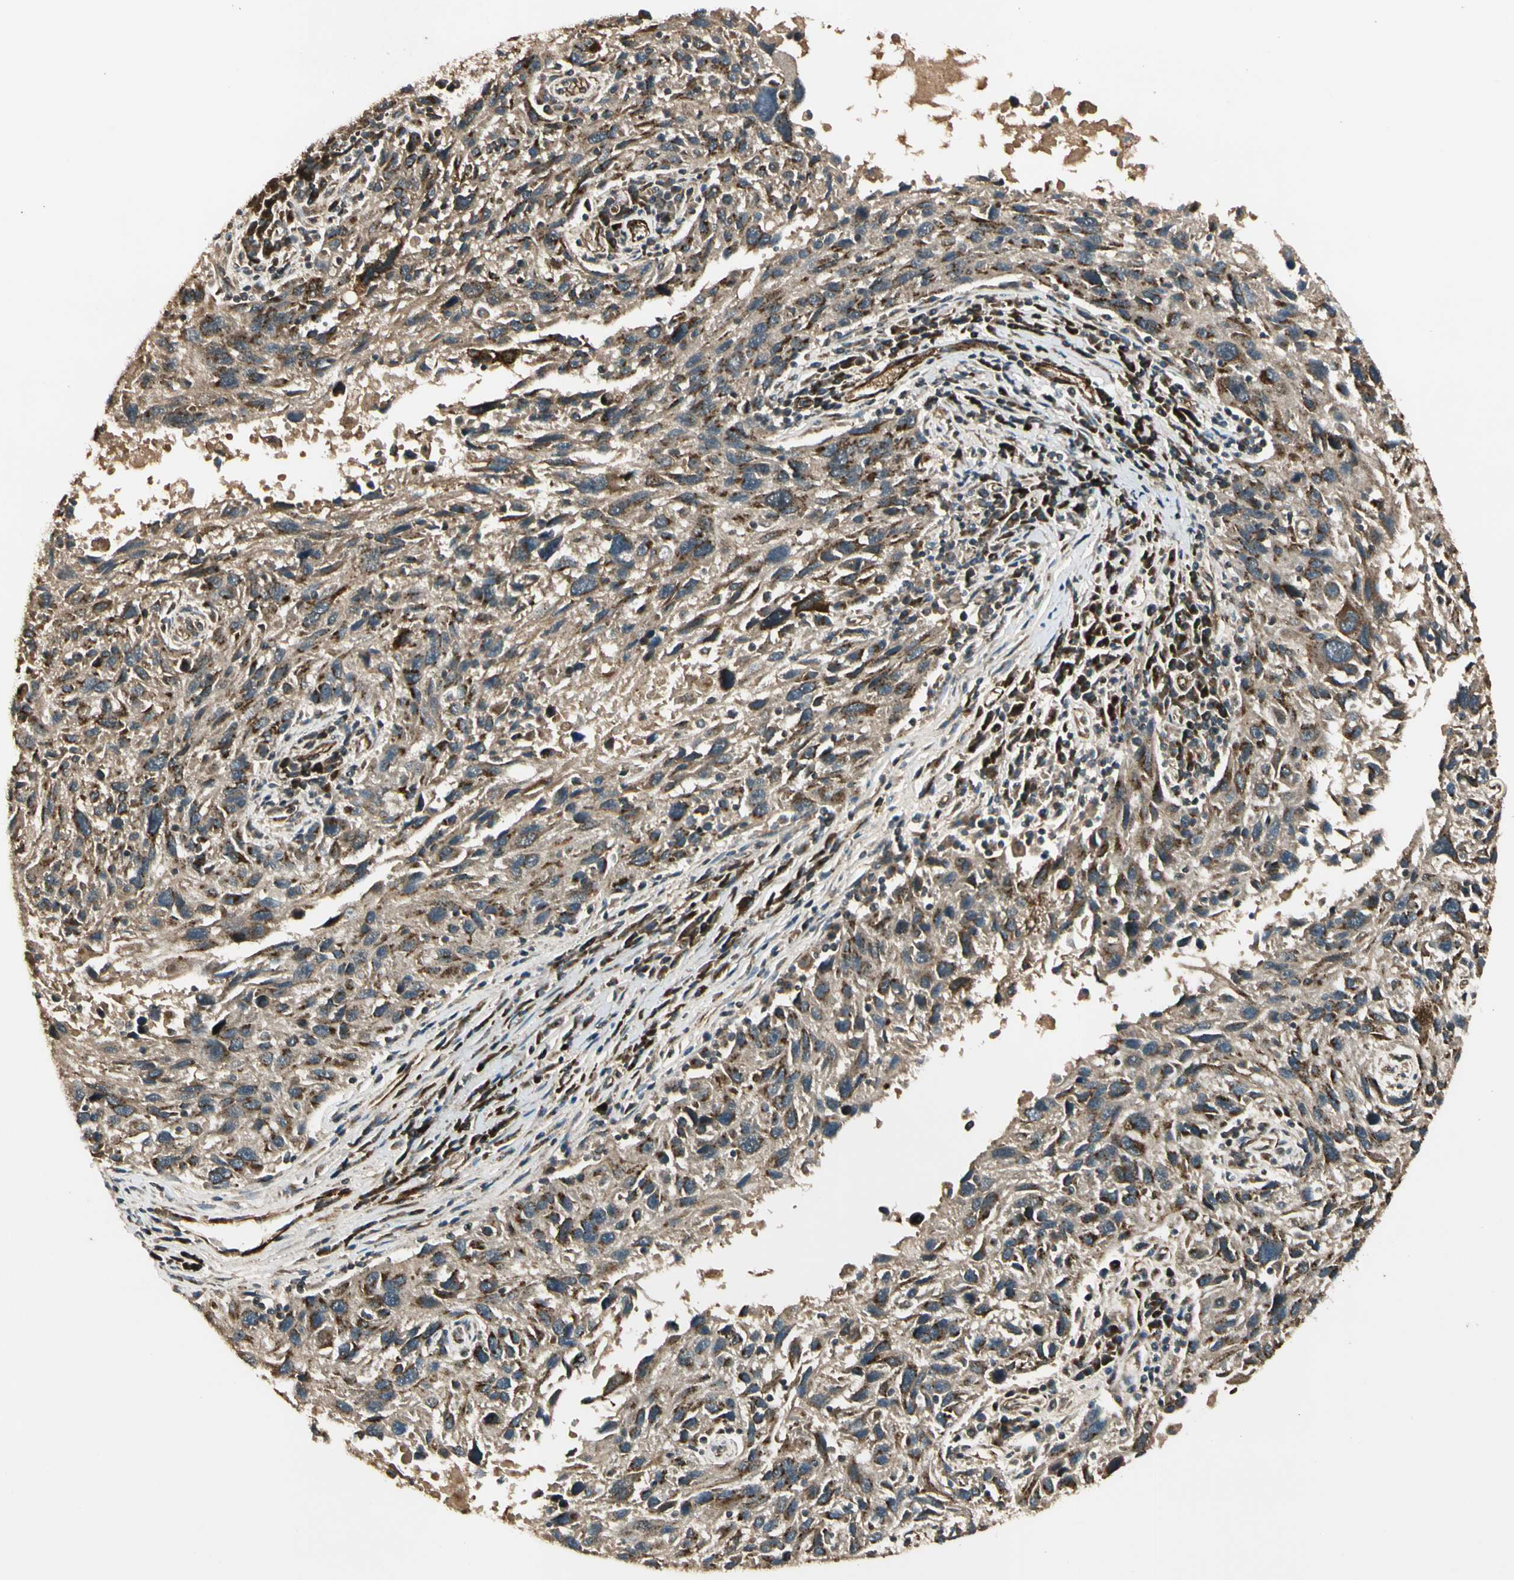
{"staining": {"intensity": "moderate", "quantity": "25%-75%", "location": "cytoplasmic/membranous"}, "tissue": "melanoma", "cell_type": "Tumor cells", "image_type": "cancer", "snomed": [{"axis": "morphology", "description": "Malignant melanoma, NOS"}, {"axis": "topography", "description": "Skin"}], "caption": "Melanoma stained for a protein exhibits moderate cytoplasmic/membranous positivity in tumor cells. (brown staining indicates protein expression, while blue staining denotes nuclei).", "gene": "GCK", "patient": {"sex": "male", "age": 53}}